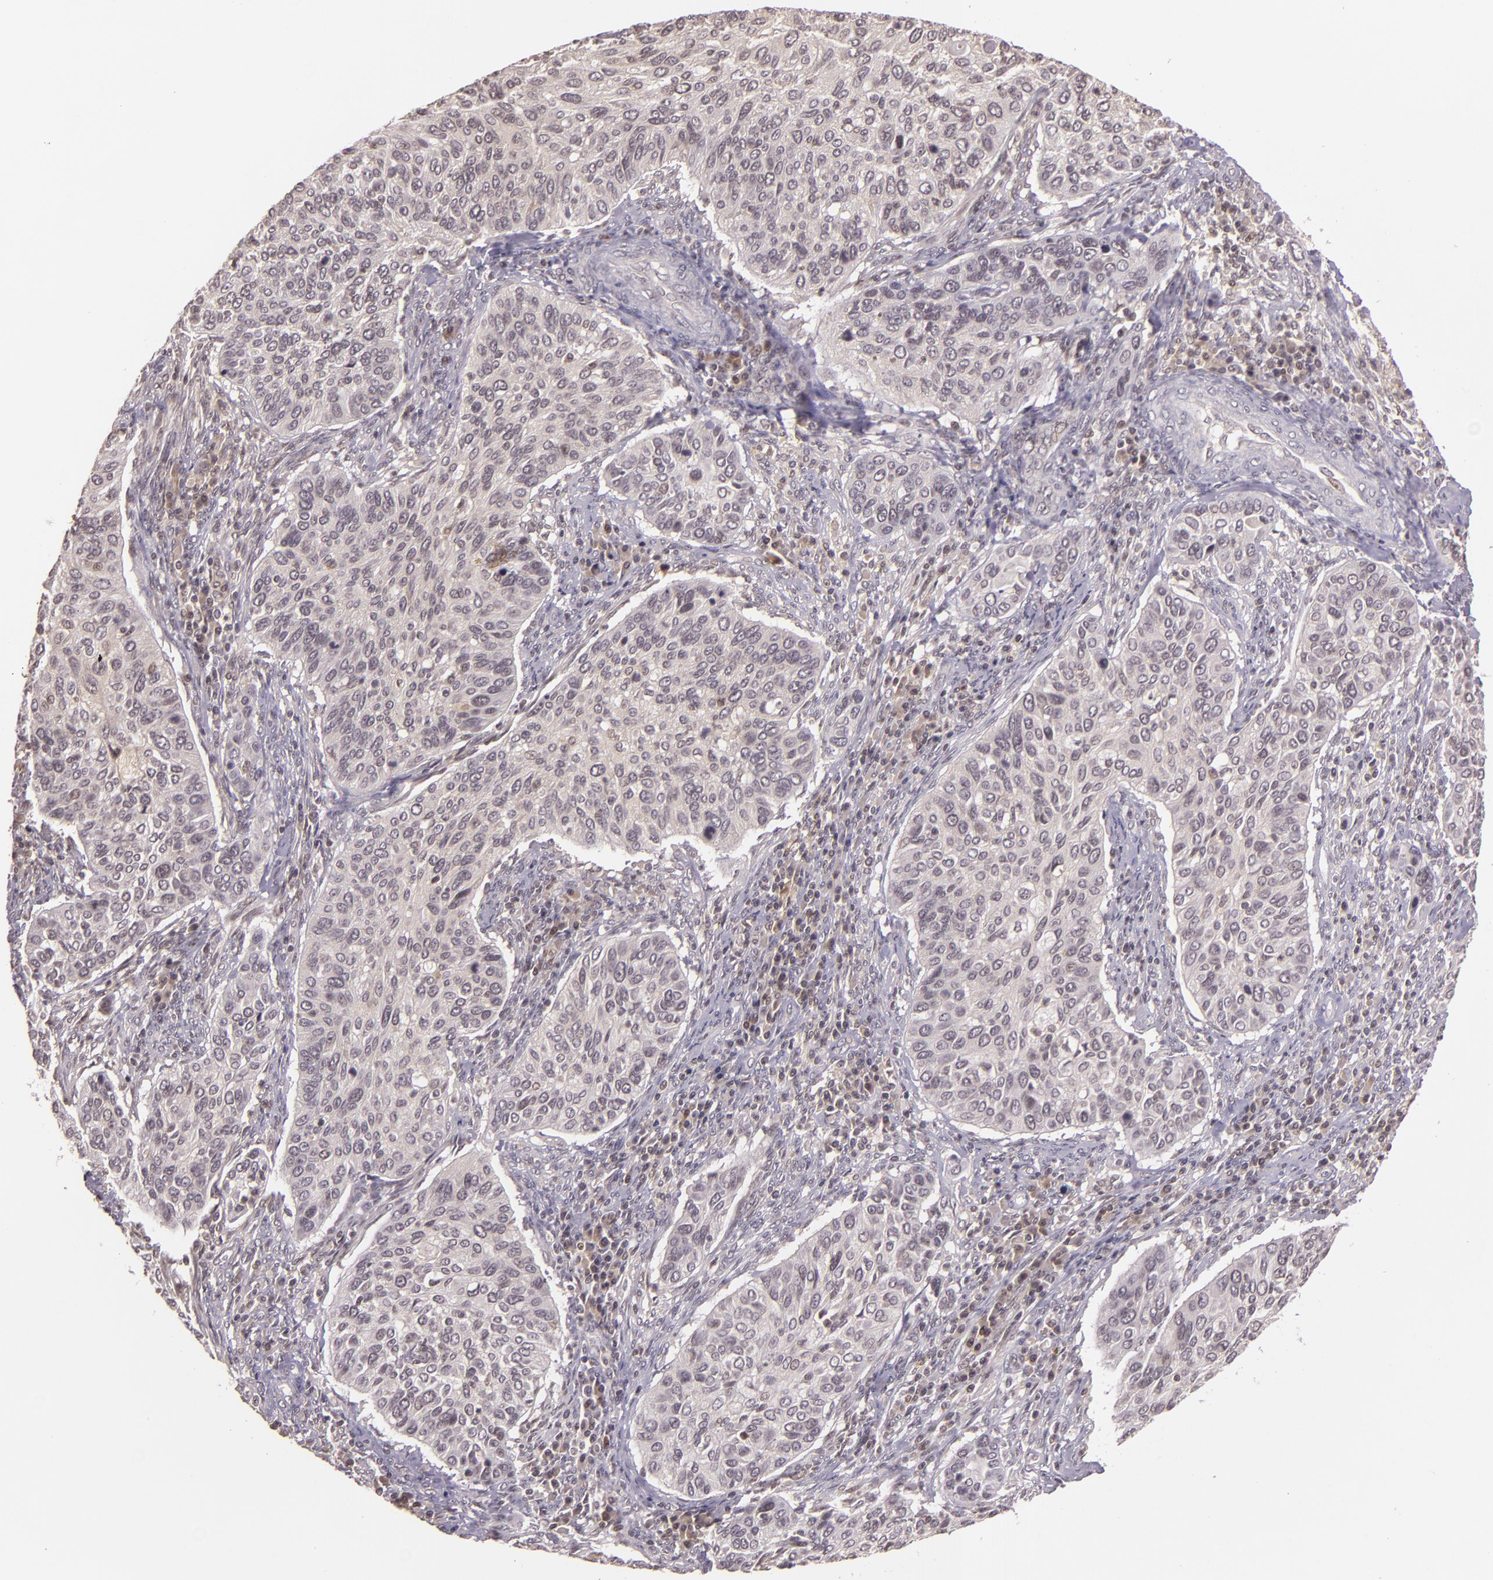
{"staining": {"intensity": "weak", "quantity": ">75%", "location": "cytoplasmic/membranous"}, "tissue": "cervical cancer", "cell_type": "Tumor cells", "image_type": "cancer", "snomed": [{"axis": "morphology", "description": "Adenocarcinoma, NOS"}, {"axis": "topography", "description": "Cervix"}], "caption": "Tumor cells display weak cytoplasmic/membranous positivity in about >75% of cells in cervical cancer (adenocarcinoma). Using DAB (3,3'-diaminobenzidine) (brown) and hematoxylin (blue) stains, captured at high magnification using brightfield microscopy.", "gene": "TXNRD2", "patient": {"sex": "female", "age": 29}}